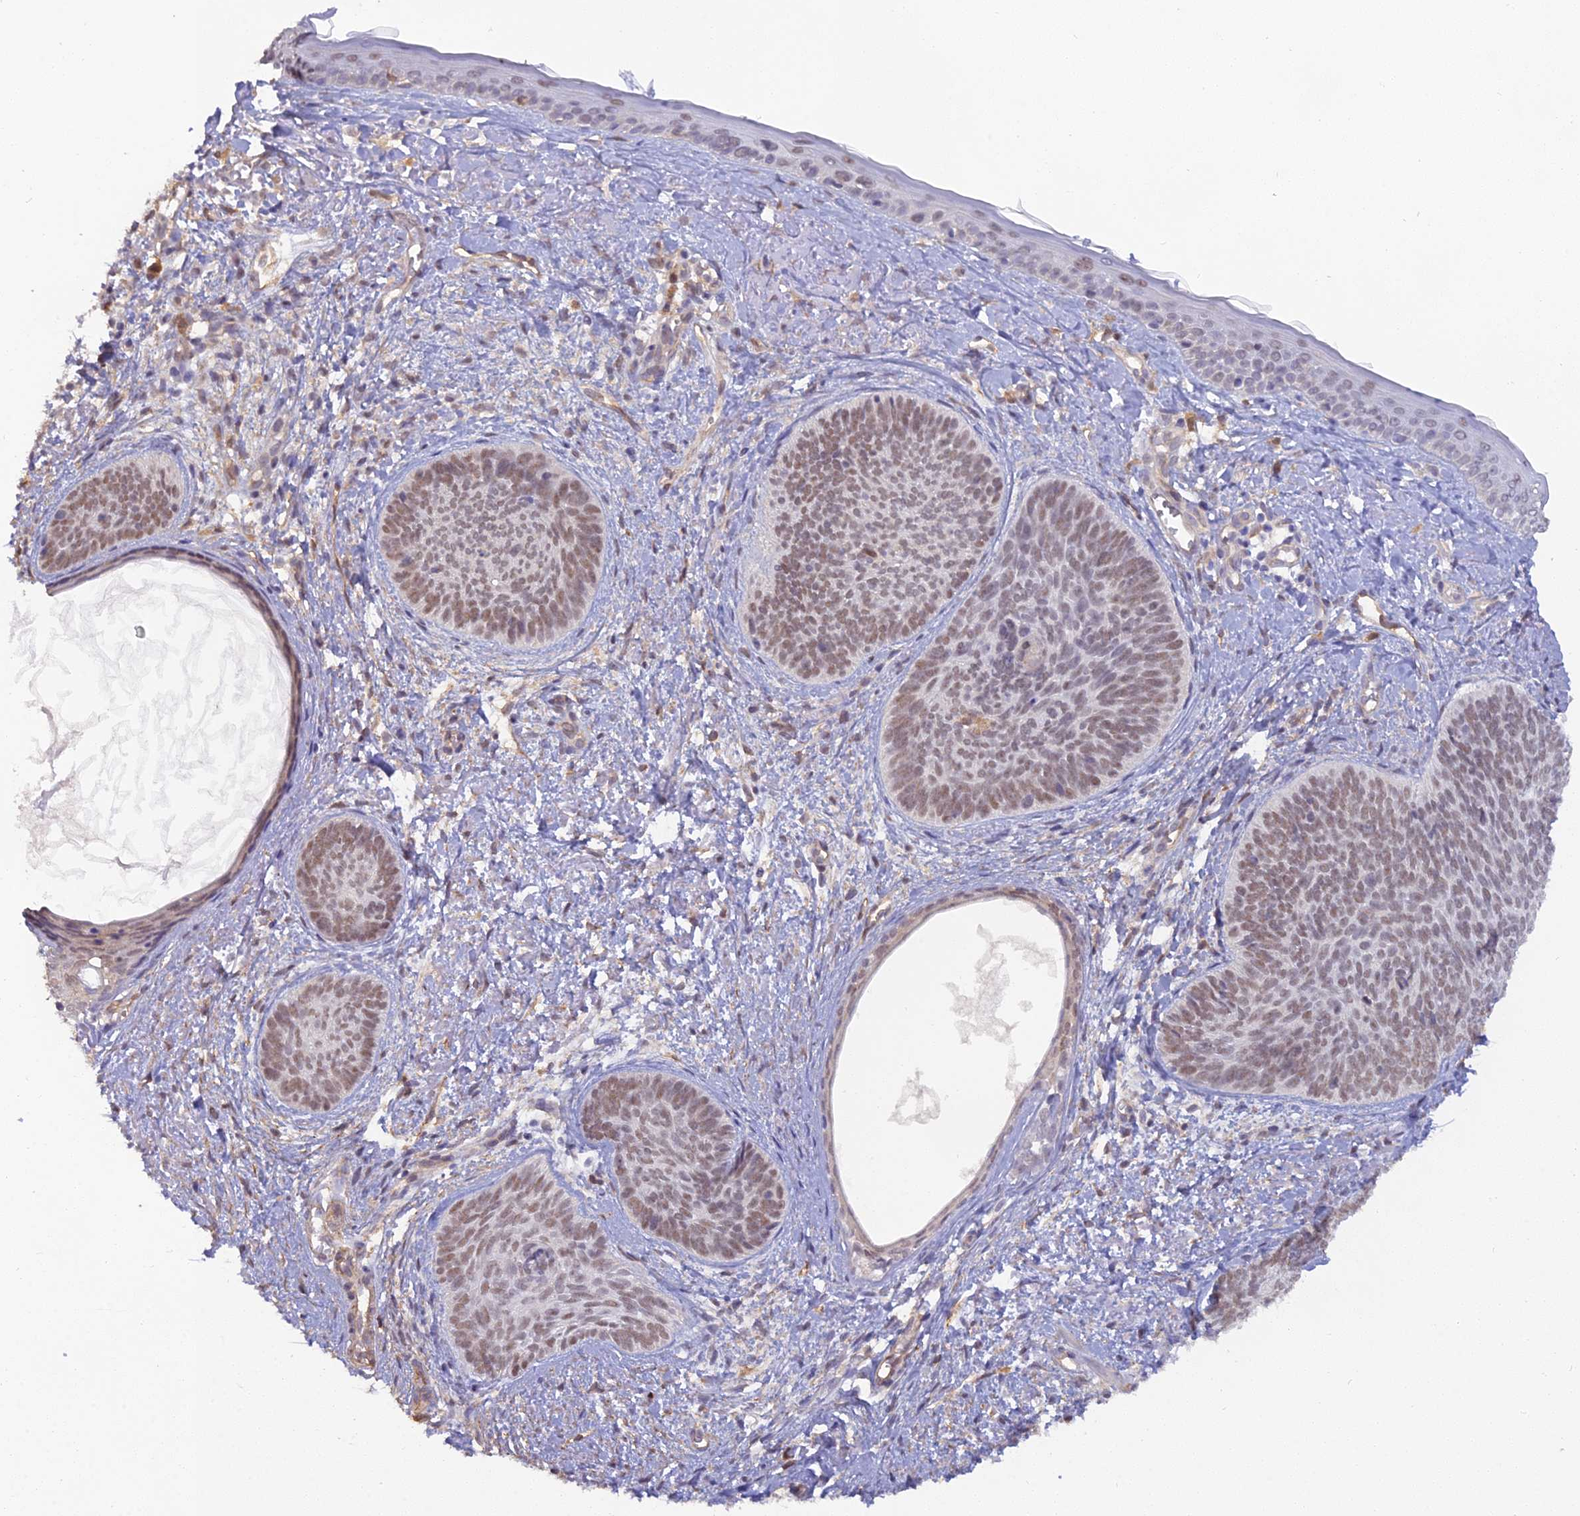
{"staining": {"intensity": "moderate", "quantity": ">75%", "location": "nuclear"}, "tissue": "skin cancer", "cell_type": "Tumor cells", "image_type": "cancer", "snomed": [{"axis": "morphology", "description": "Basal cell carcinoma"}, {"axis": "topography", "description": "Skin"}], "caption": "IHC of skin basal cell carcinoma exhibits medium levels of moderate nuclear positivity in about >75% of tumor cells. The staining was performed using DAB, with brown indicating positive protein expression. Nuclei are stained blue with hematoxylin.", "gene": "BLNK", "patient": {"sex": "female", "age": 81}}